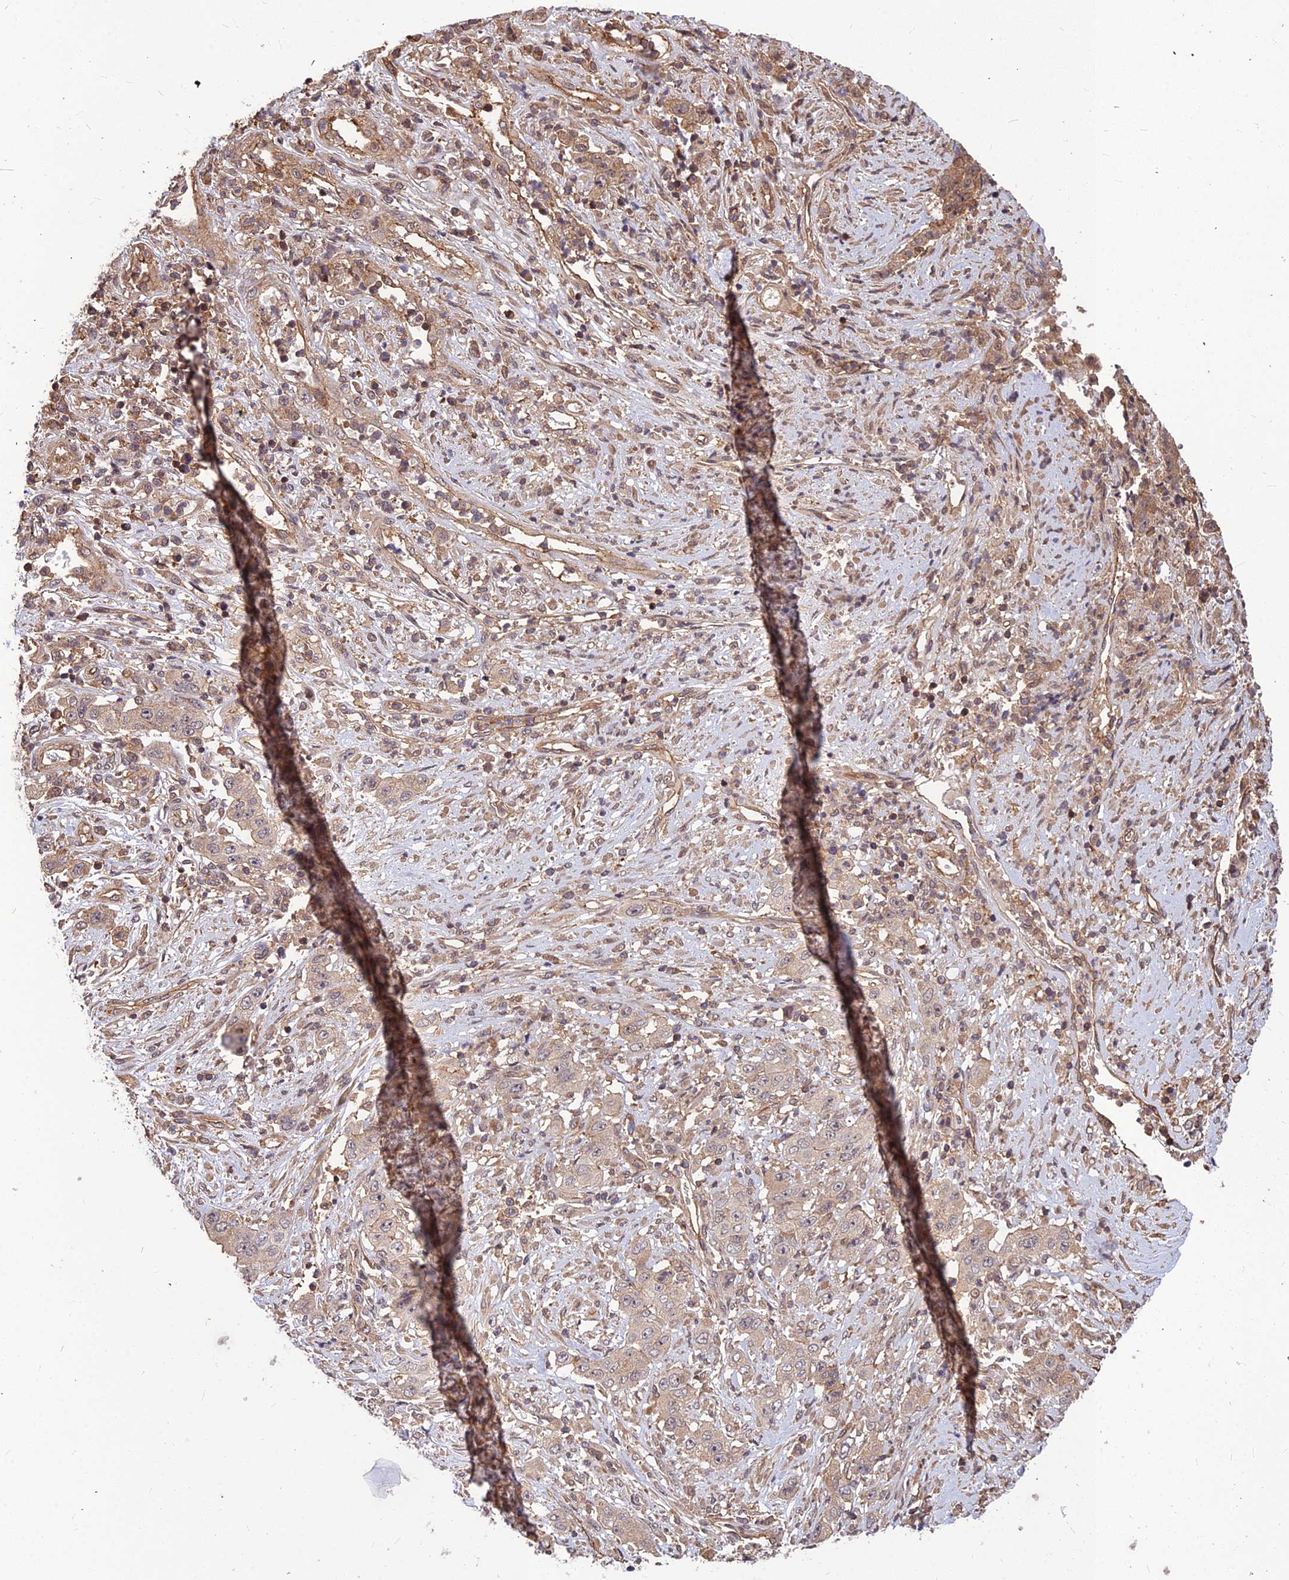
{"staining": {"intensity": "weak", "quantity": "25%-75%", "location": "cytoplasmic/membranous"}, "tissue": "stomach cancer", "cell_type": "Tumor cells", "image_type": "cancer", "snomed": [{"axis": "morphology", "description": "Adenocarcinoma, NOS"}, {"axis": "topography", "description": "Stomach, upper"}], "caption": "High-power microscopy captured an IHC photomicrograph of stomach cancer (adenocarcinoma), revealing weak cytoplasmic/membranous expression in about 25%-75% of tumor cells.", "gene": "ZNF467", "patient": {"sex": "male", "age": 62}}